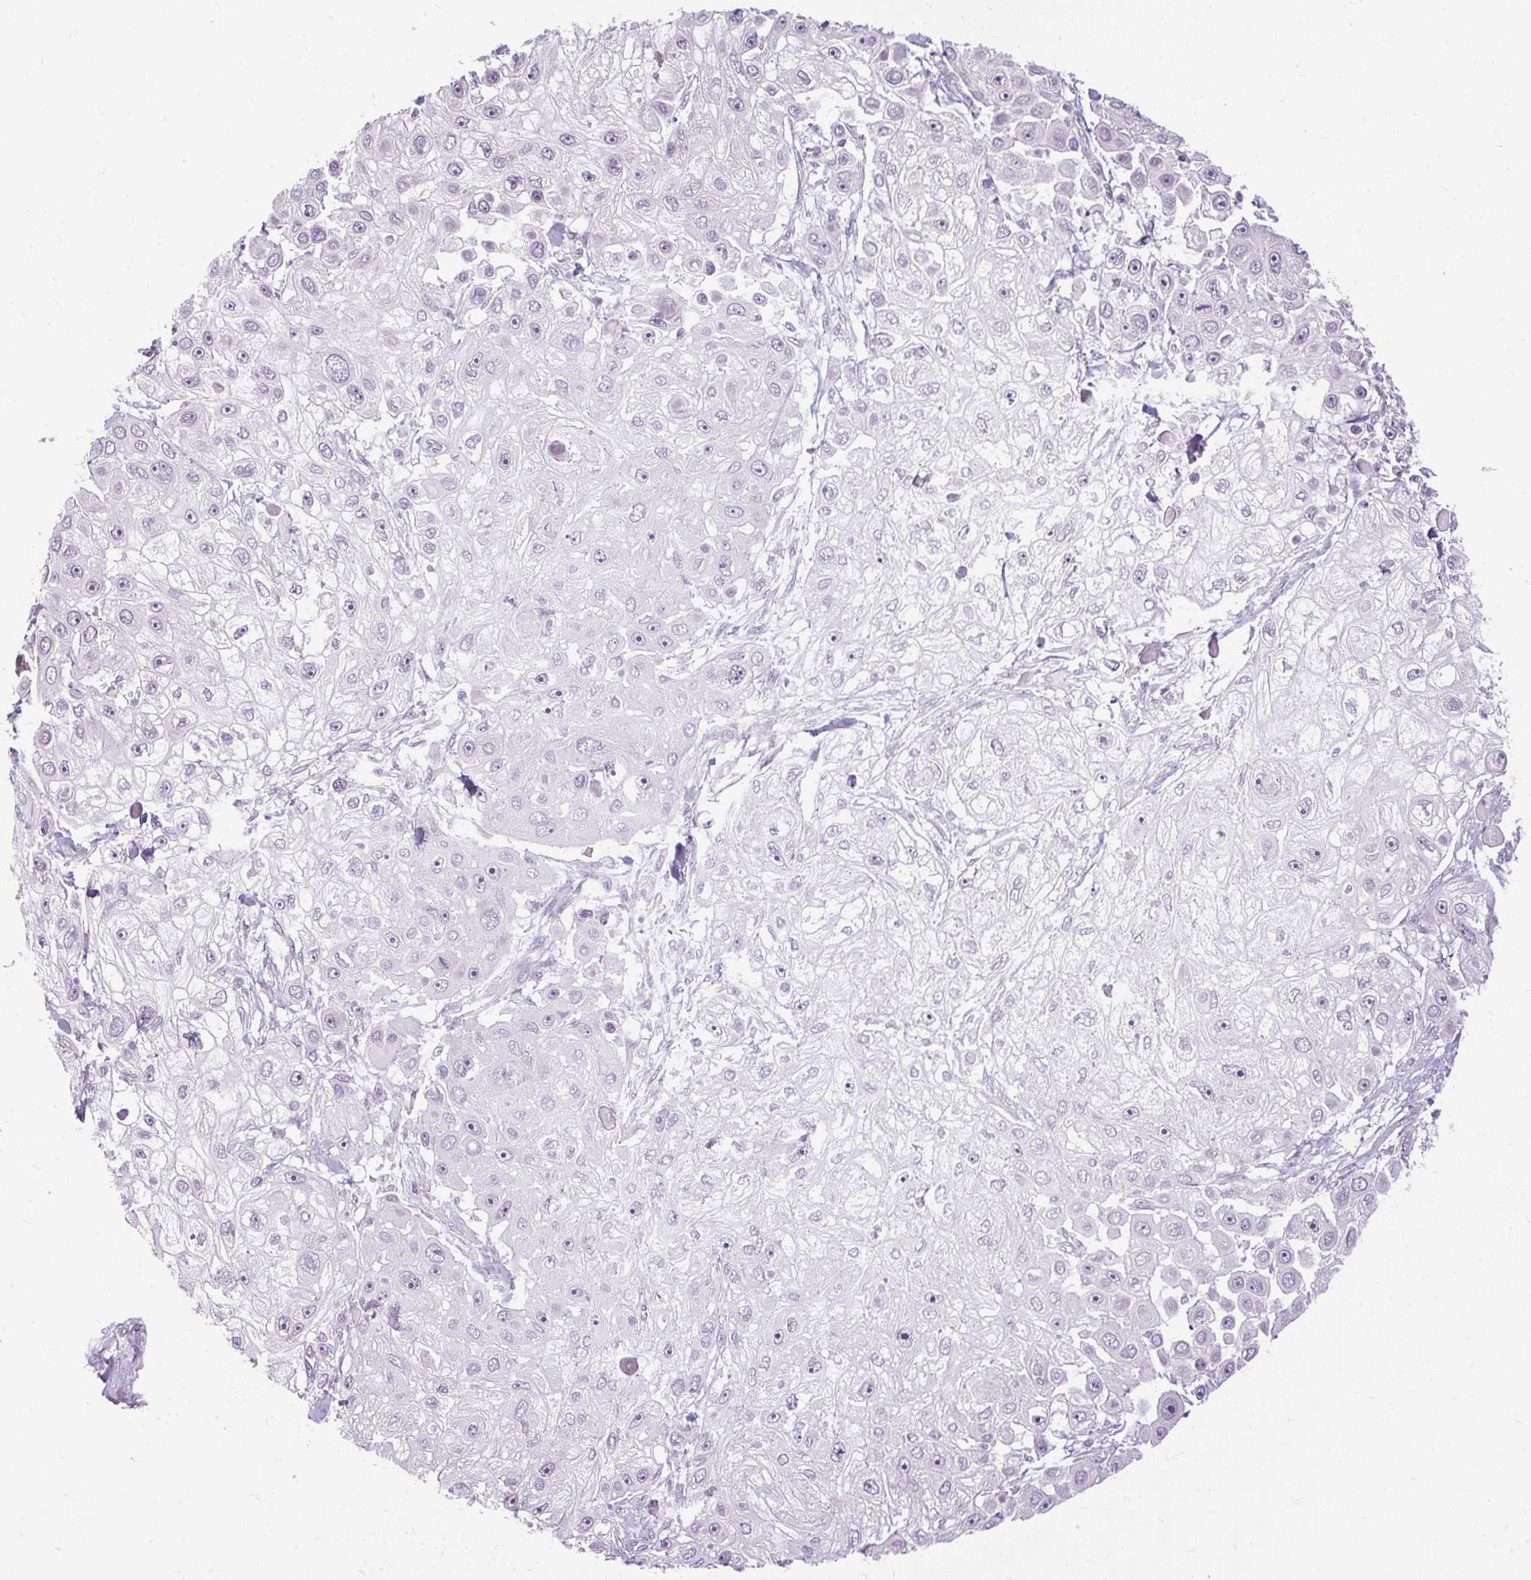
{"staining": {"intensity": "negative", "quantity": "none", "location": "none"}, "tissue": "skin cancer", "cell_type": "Tumor cells", "image_type": "cancer", "snomed": [{"axis": "morphology", "description": "Squamous cell carcinoma, NOS"}, {"axis": "topography", "description": "Skin"}], "caption": "Immunohistochemical staining of skin cancer (squamous cell carcinoma) reveals no significant staining in tumor cells.", "gene": "ZFYVE26", "patient": {"sex": "male", "age": 67}}